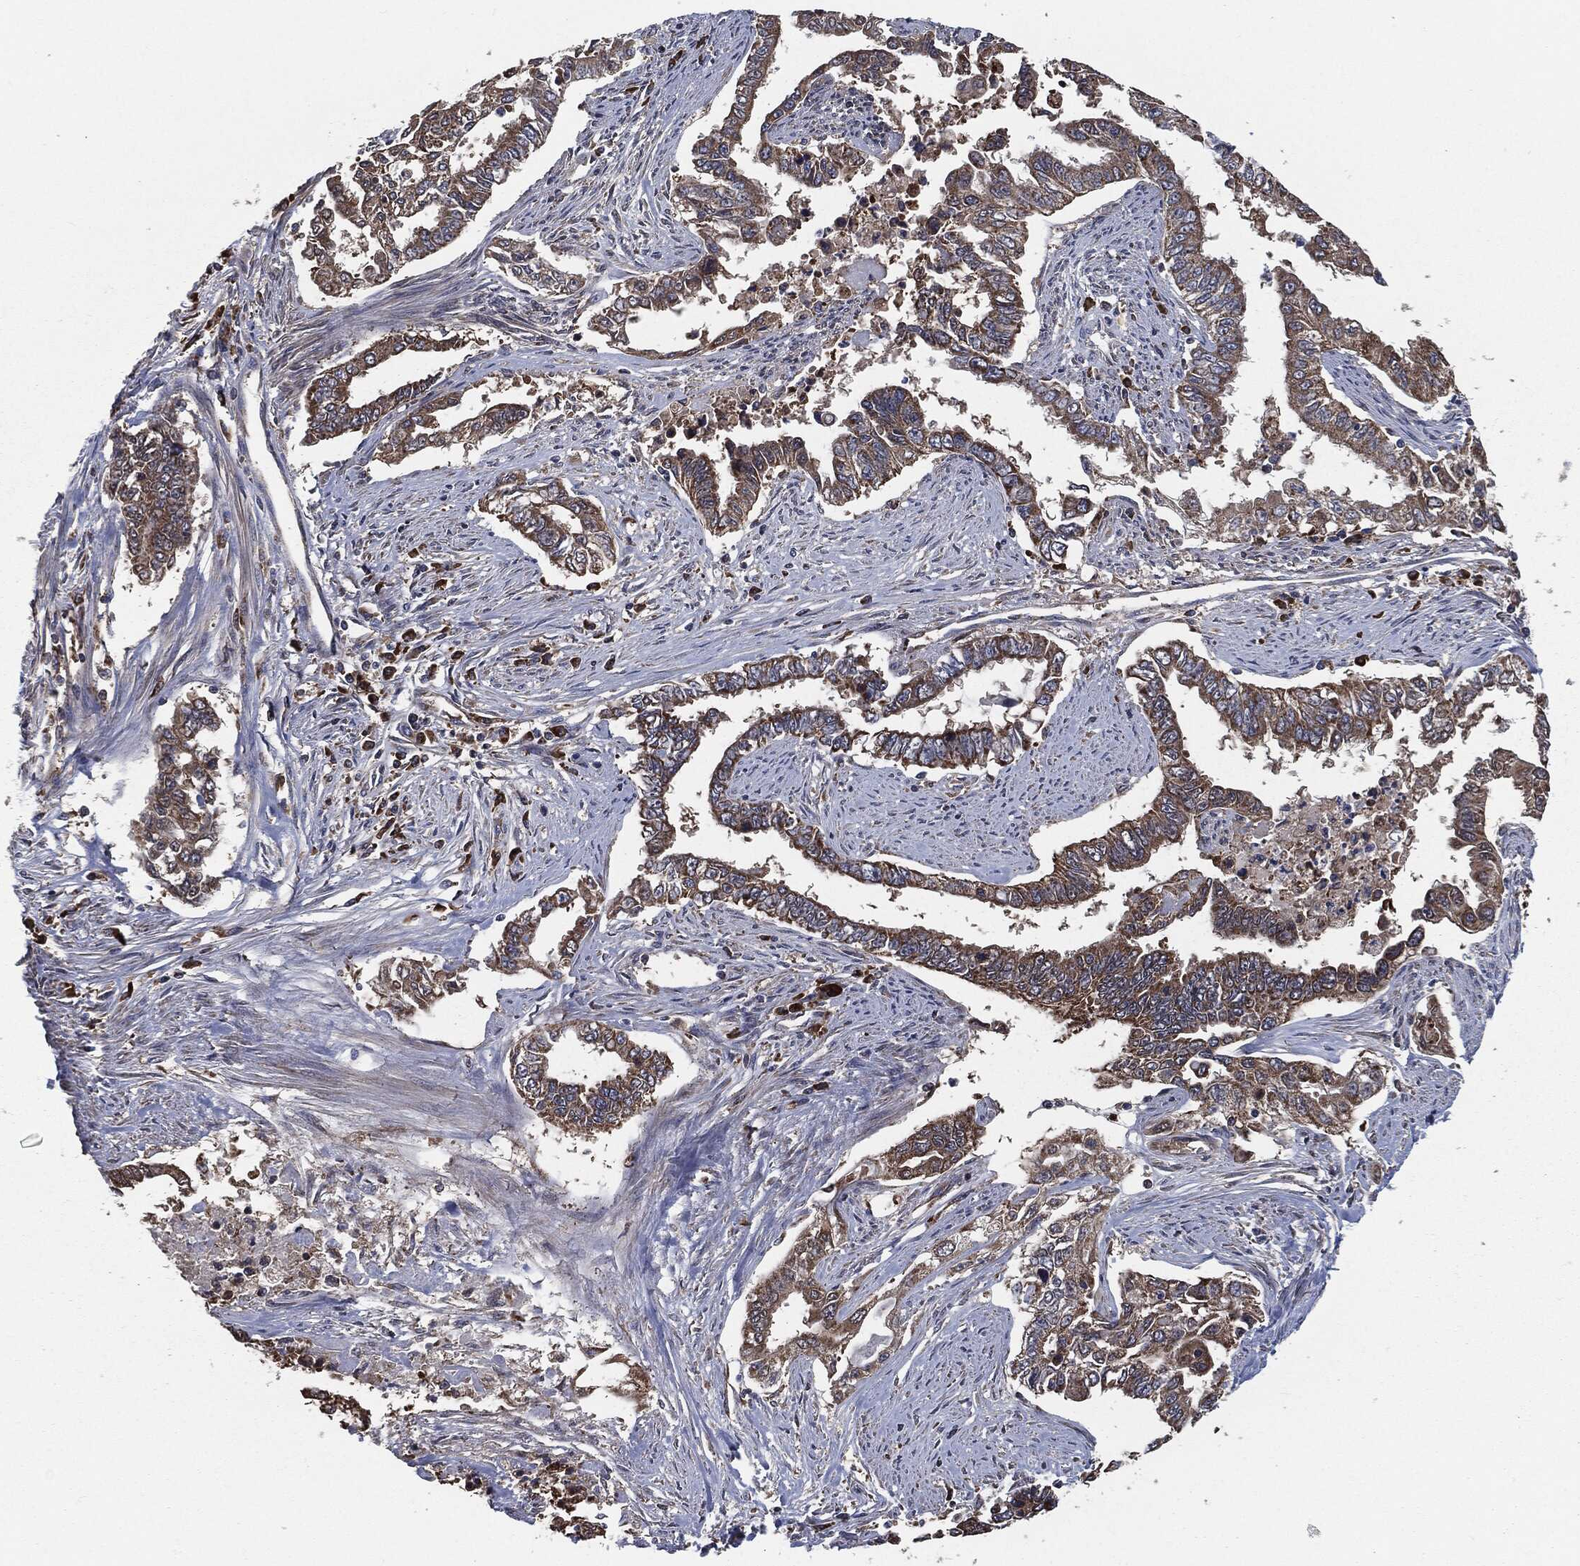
{"staining": {"intensity": "moderate", "quantity": ">75%", "location": "cytoplasmic/membranous"}, "tissue": "endometrial cancer", "cell_type": "Tumor cells", "image_type": "cancer", "snomed": [{"axis": "morphology", "description": "Adenocarcinoma, NOS"}, {"axis": "topography", "description": "Uterus"}], "caption": "A photomicrograph of endometrial cancer (adenocarcinoma) stained for a protein reveals moderate cytoplasmic/membranous brown staining in tumor cells.", "gene": "PRDX4", "patient": {"sex": "female", "age": 59}}